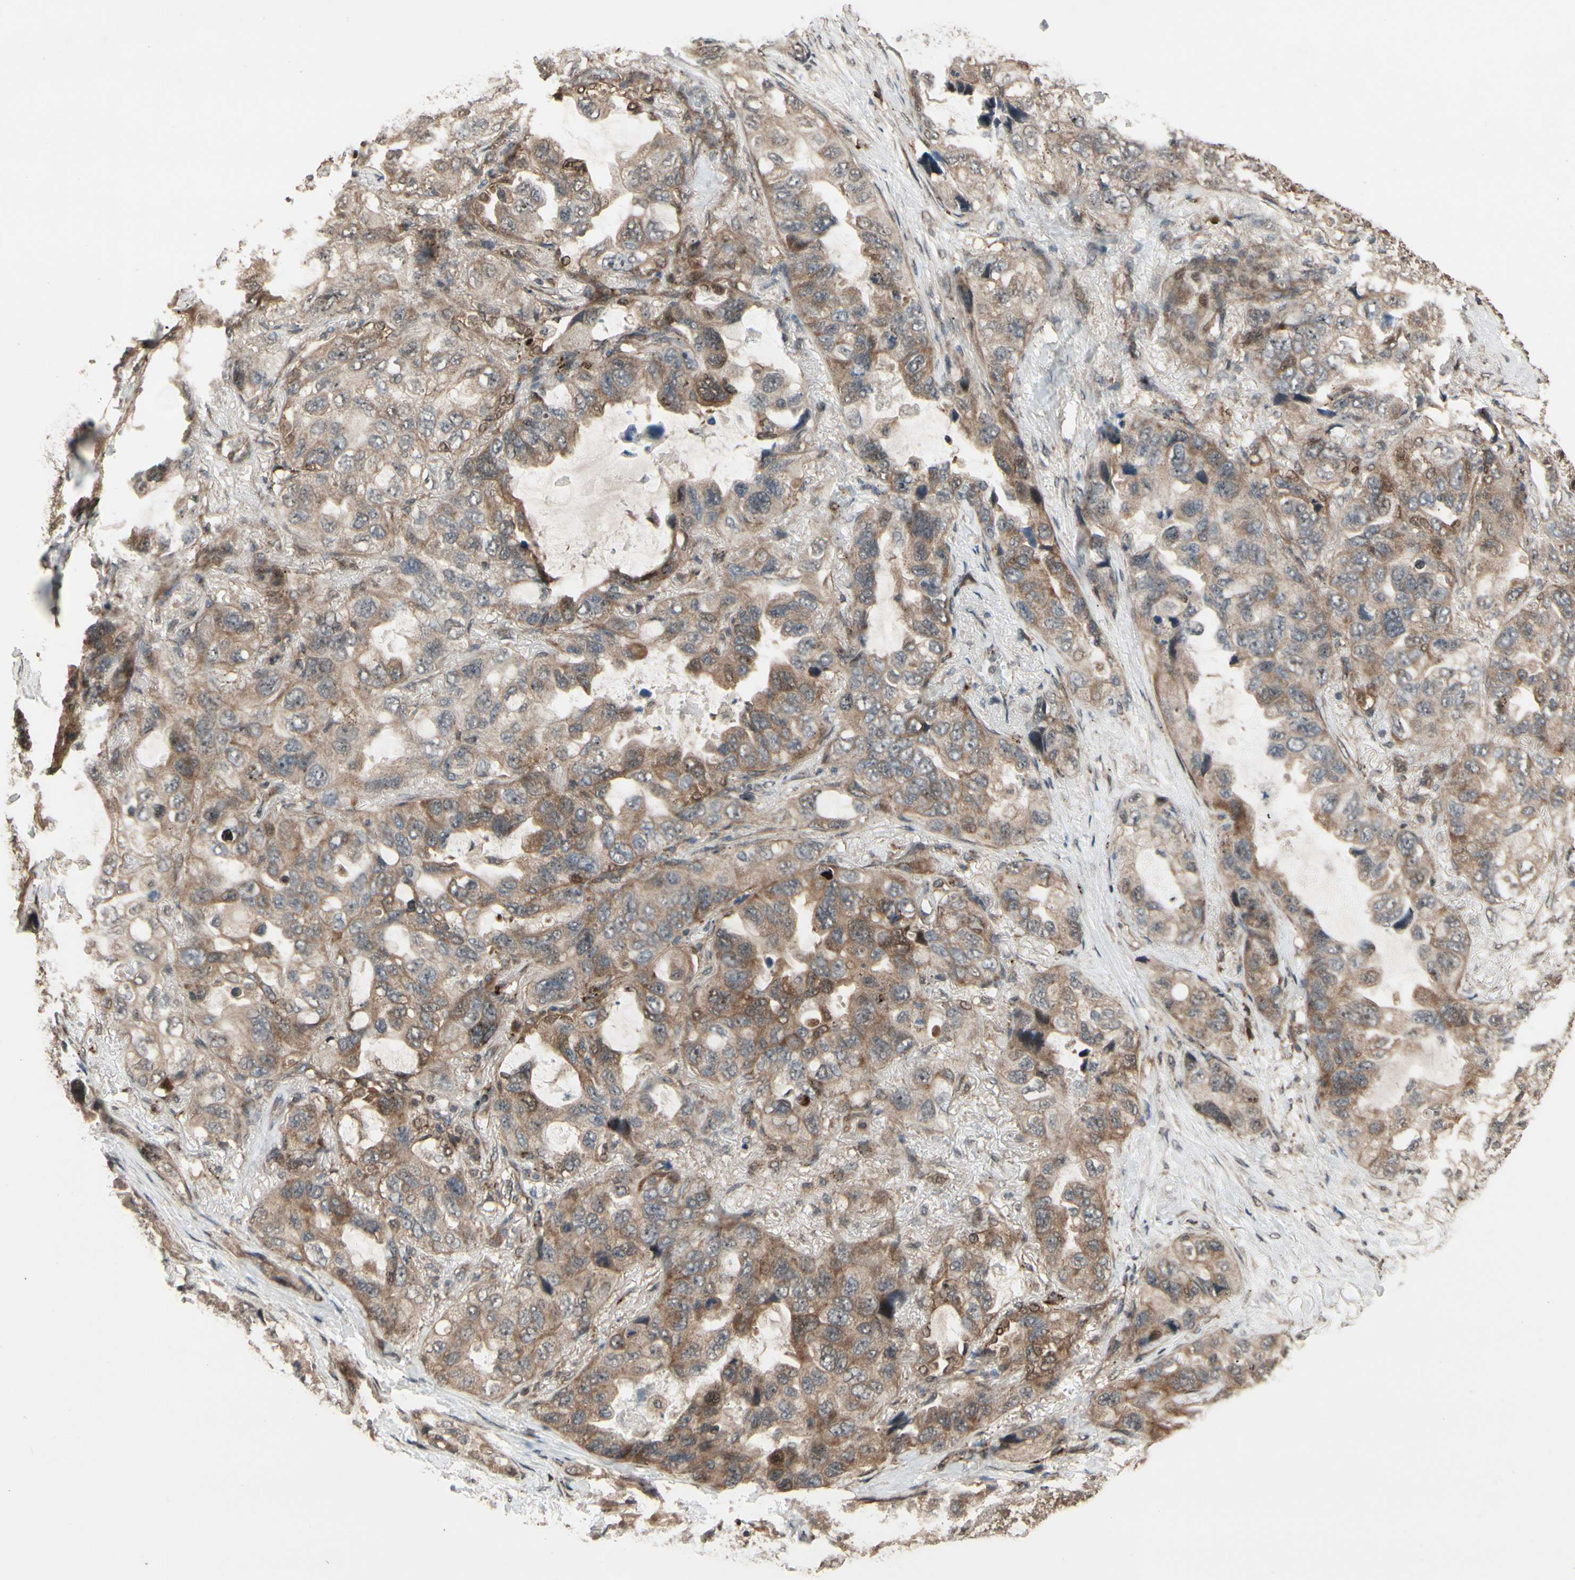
{"staining": {"intensity": "moderate", "quantity": "<25%", "location": "cytoplasmic/membranous"}, "tissue": "lung cancer", "cell_type": "Tumor cells", "image_type": "cancer", "snomed": [{"axis": "morphology", "description": "Squamous cell carcinoma, NOS"}, {"axis": "topography", "description": "Lung"}], "caption": "Lung cancer stained for a protein (brown) demonstrates moderate cytoplasmic/membranous positive staining in about <25% of tumor cells.", "gene": "CSF1R", "patient": {"sex": "female", "age": 73}}